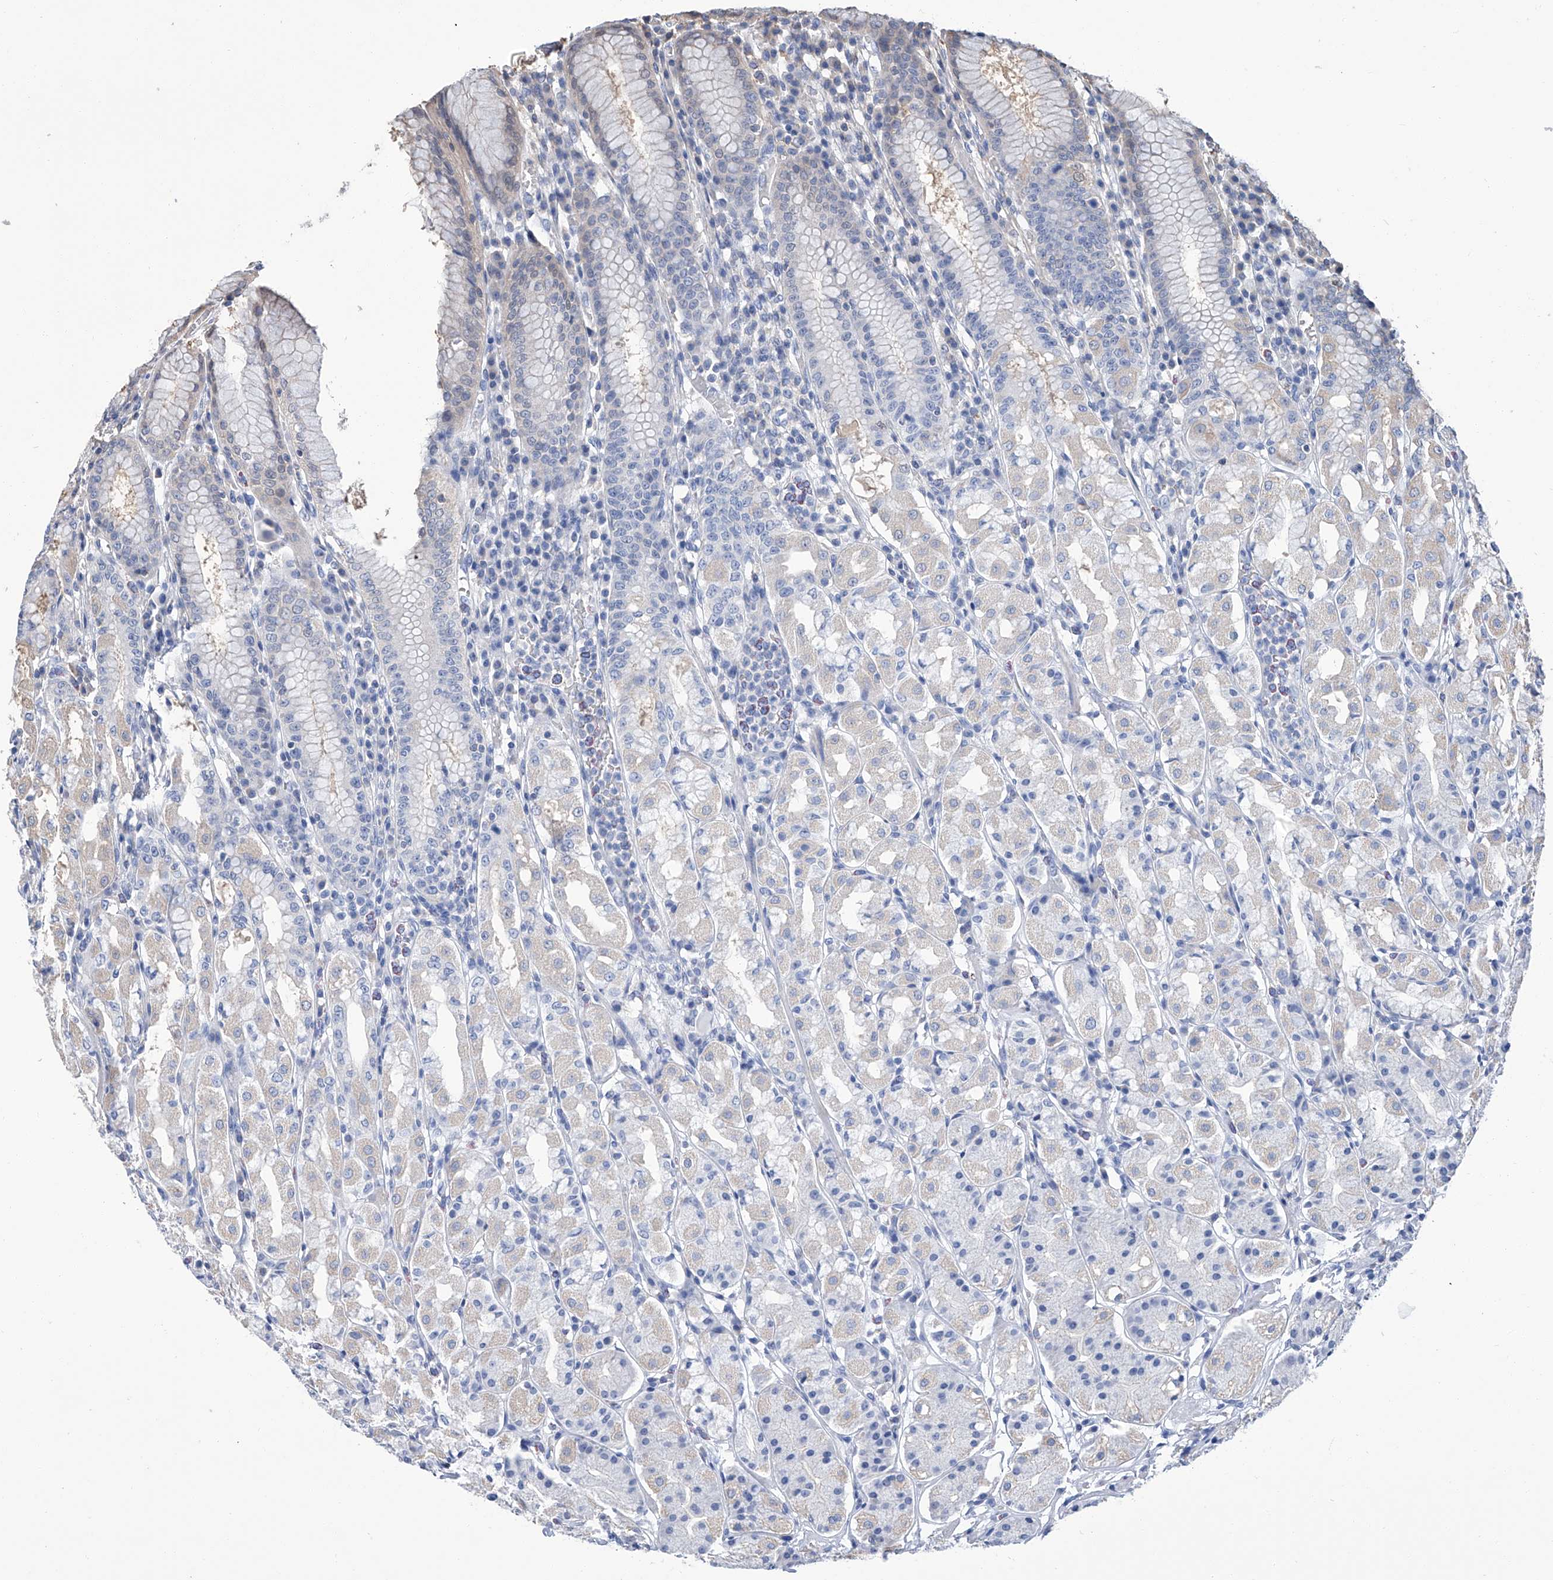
{"staining": {"intensity": "negative", "quantity": "none", "location": "none"}, "tissue": "stomach", "cell_type": "Glandular cells", "image_type": "normal", "snomed": [{"axis": "morphology", "description": "Normal tissue, NOS"}, {"axis": "topography", "description": "Stomach"}, {"axis": "topography", "description": "Stomach, lower"}], "caption": "The immunohistochemistry micrograph has no significant staining in glandular cells of stomach.", "gene": "GPT", "patient": {"sex": "female", "age": 56}}